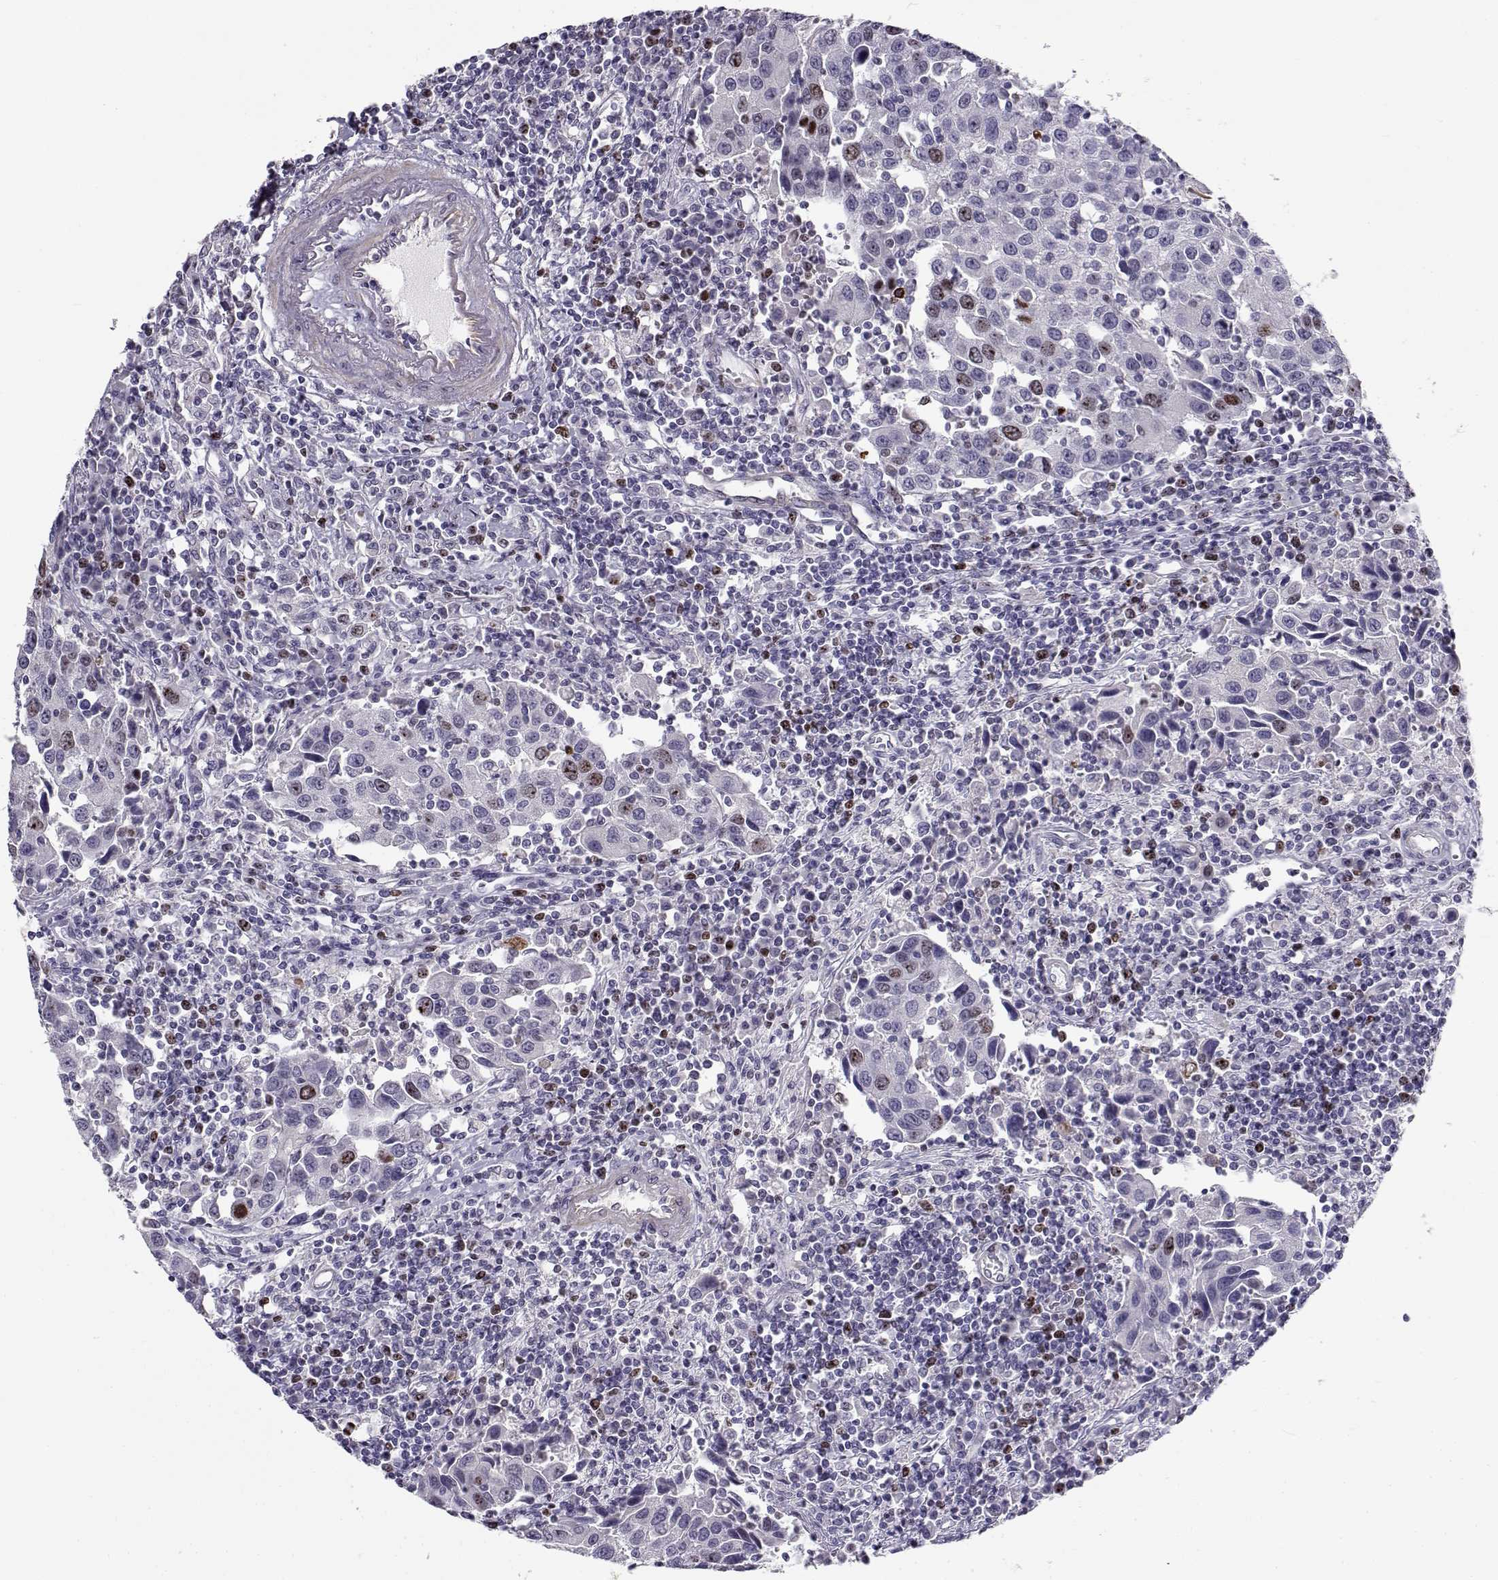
{"staining": {"intensity": "moderate", "quantity": "<25%", "location": "nuclear"}, "tissue": "urothelial cancer", "cell_type": "Tumor cells", "image_type": "cancer", "snomed": [{"axis": "morphology", "description": "Urothelial carcinoma, High grade"}, {"axis": "topography", "description": "Urinary bladder"}], "caption": "An image showing moderate nuclear staining in approximately <25% of tumor cells in high-grade urothelial carcinoma, as visualized by brown immunohistochemical staining.", "gene": "NPW", "patient": {"sex": "female", "age": 85}}